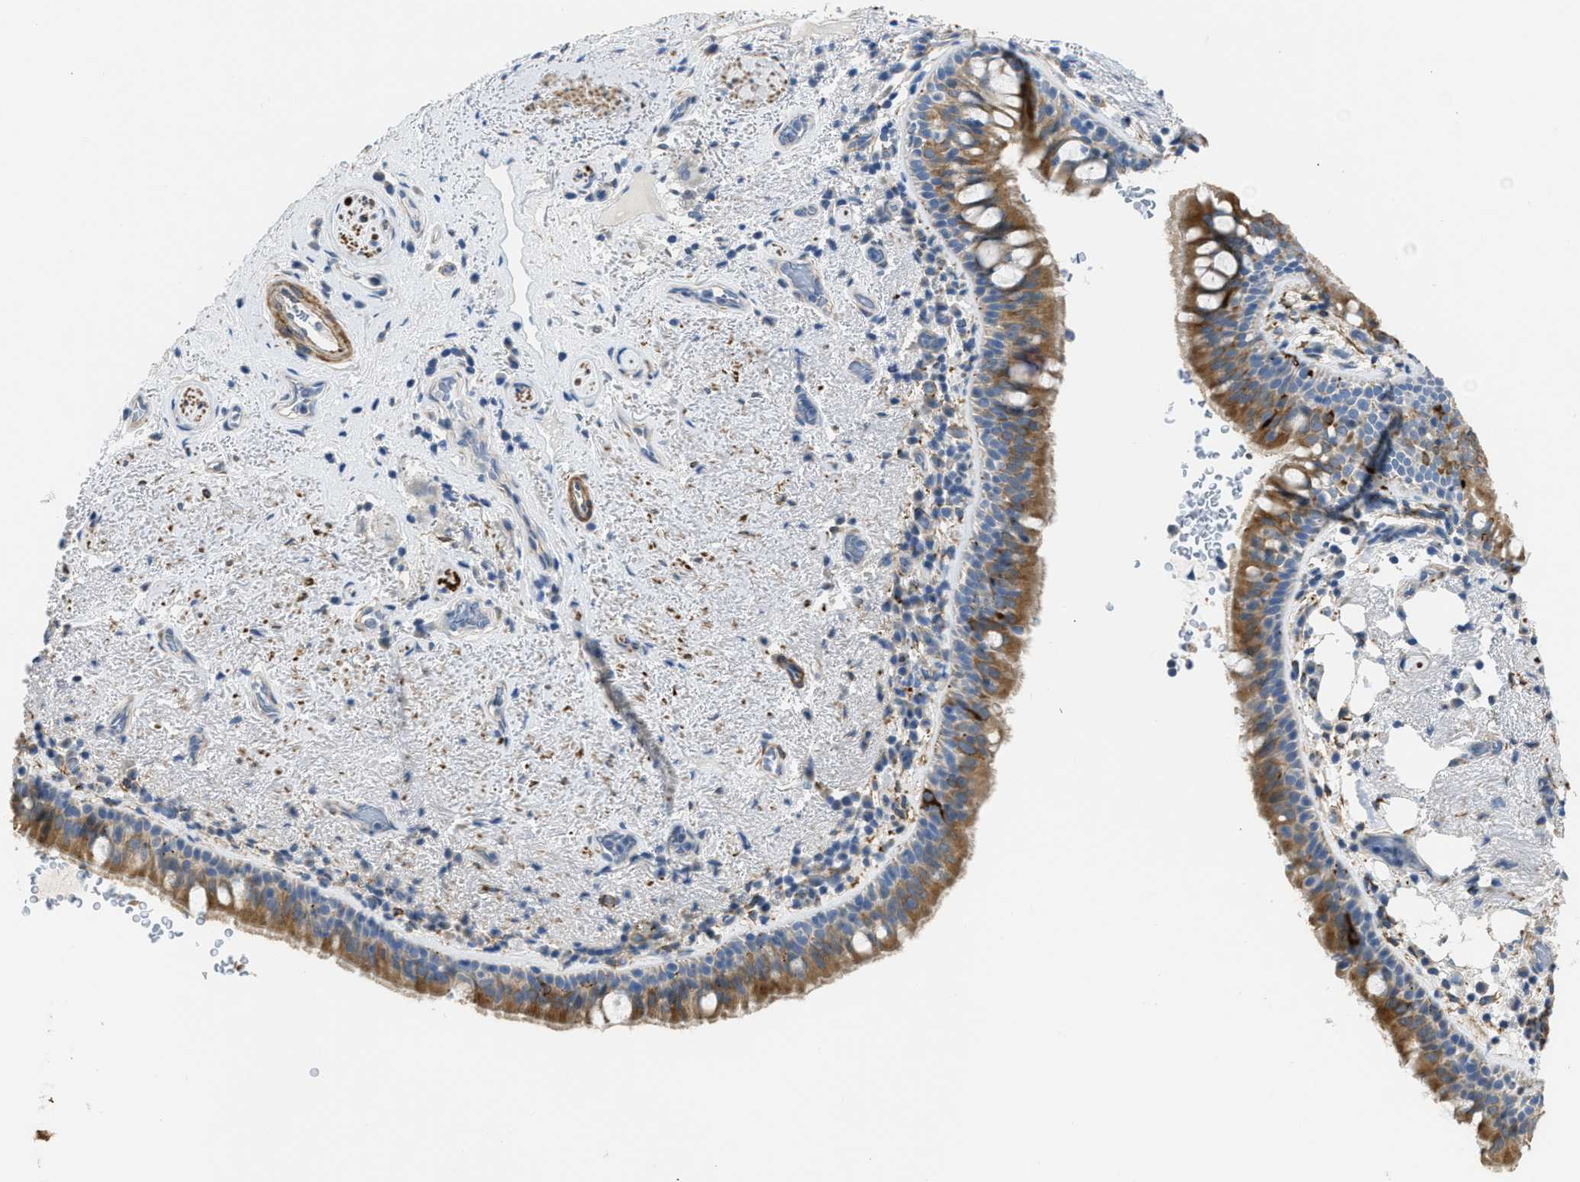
{"staining": {"intensity": "moderate", "quantity": ">75%", "location": "cytoplasmic/membranous"}, "tissue": "bronchus", "cell_type": "Respiratory epithelial cells", "image_type": "normal", "snomed": [{"axis": "morphology", "description": "Normal tissue, NOS"}, {"axis": "morphology", "description": "Inflammation, NOS"}, {"axis": "topography", "description": "Cartilage tissue"}, {"axis": "topography", "description": "Bronchus"}], "caption": "This micrograph exhibits IHC staining of normal bronchus, with medium moderate cytoplasmic/membranous positivity in approximately >75% of respiratory epithelial cells.", "gene": "ZSWIM5", "patient": {"sex": "male", "age": 77}}